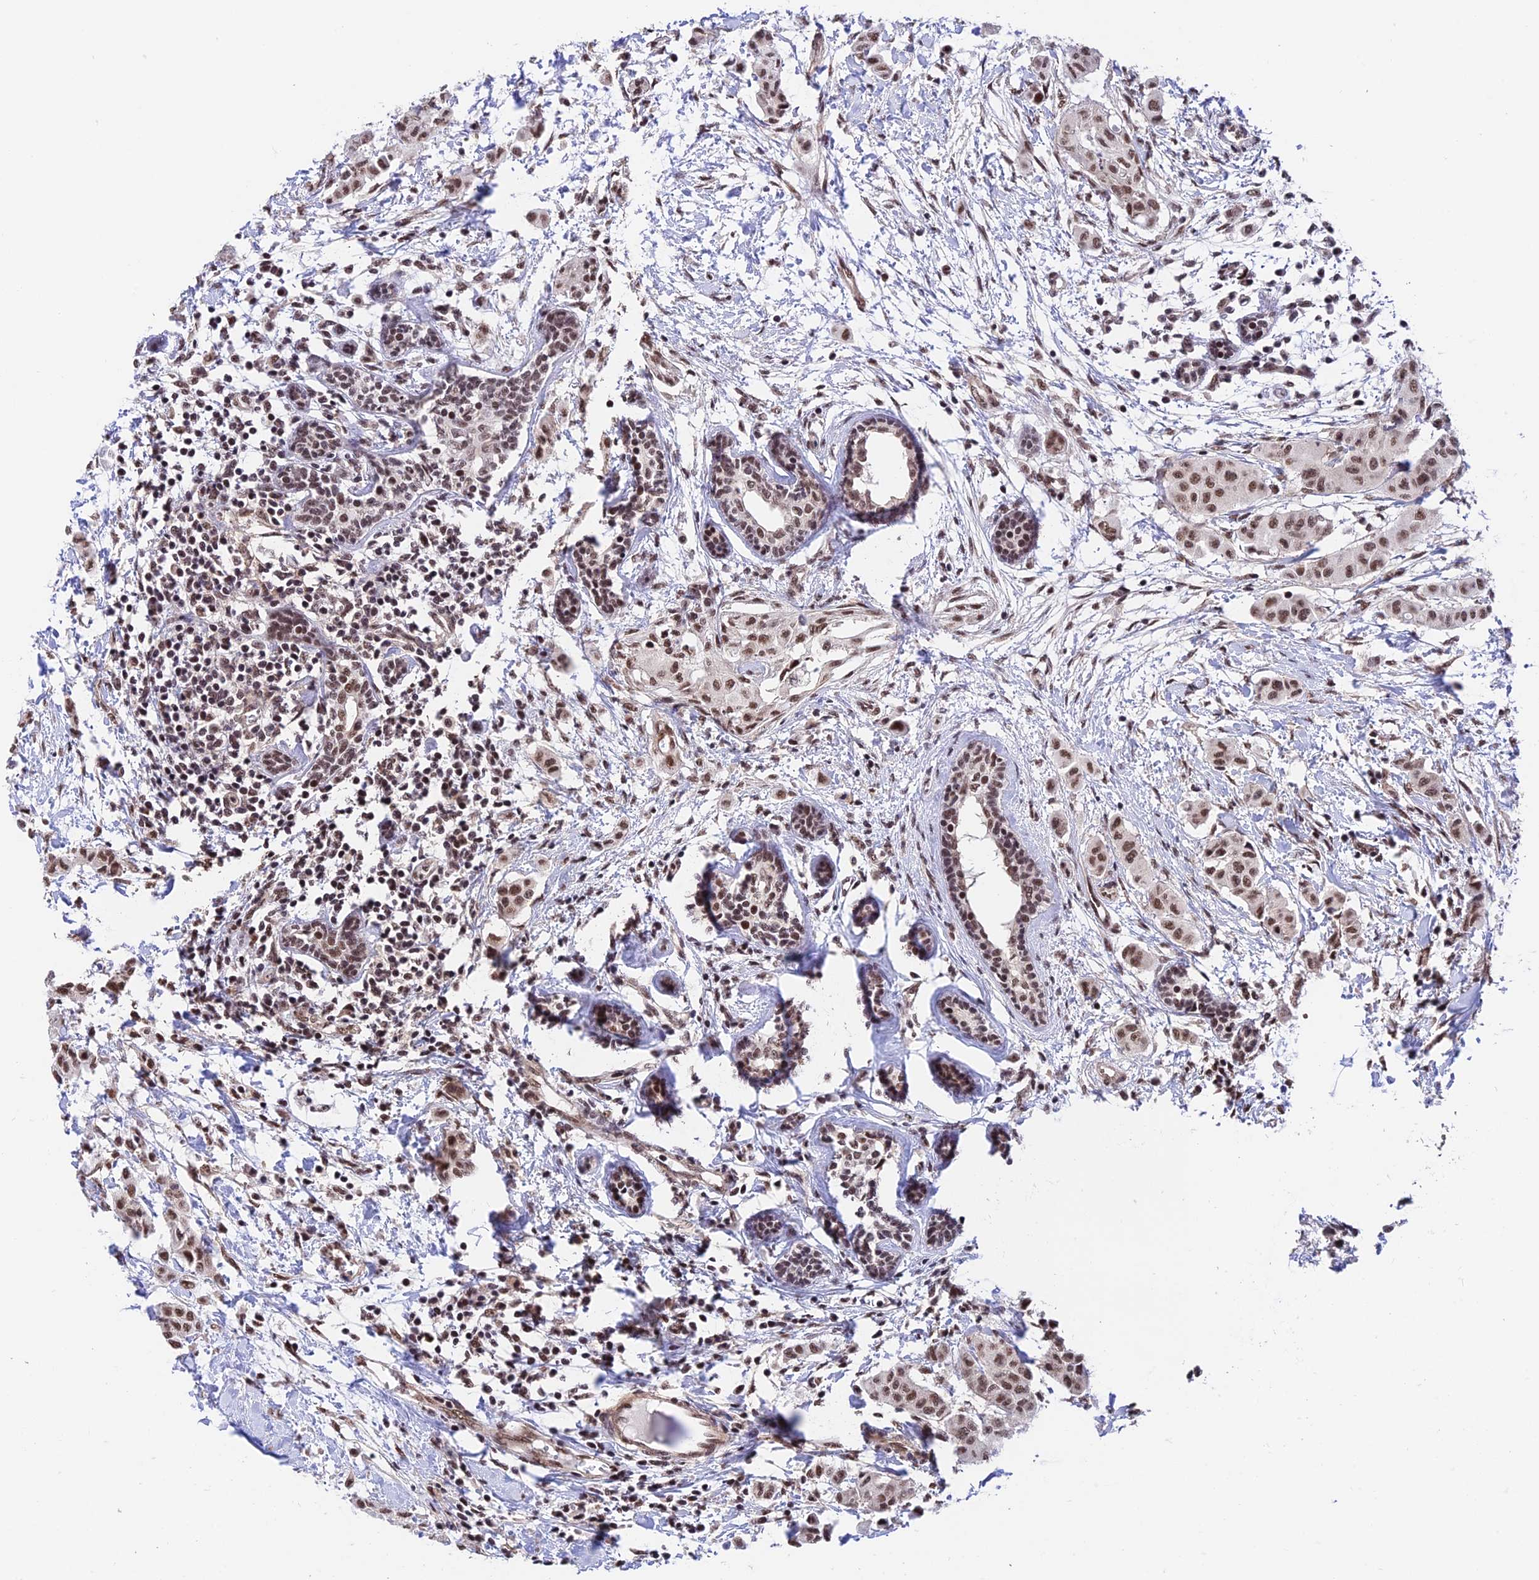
{"staining": {"intensity": "moderate", "quantity": ">75%", "location": "nuclear"}, "tissue": "breast cancer", "cell_type": "Tumor cells", "image_type": "cancer", "snomed": [{"axis": "morphology", "description": "Duct carcinoma"}, {"axis": "topography", "description": "Breast"}], "caption": "Immunohistochemical staining of breast cancer (invasive ductal carcinoma) shows medium levels of moderate nuclear positivity in approximately >75% of tumor cells. The protein of interest is stained brown, and the nuclei are stained in blue (DAB IHC with brightfield microscopy, high magnification).", "gene": "RBM42", "patient": {"sex": "female", "age": 40}}